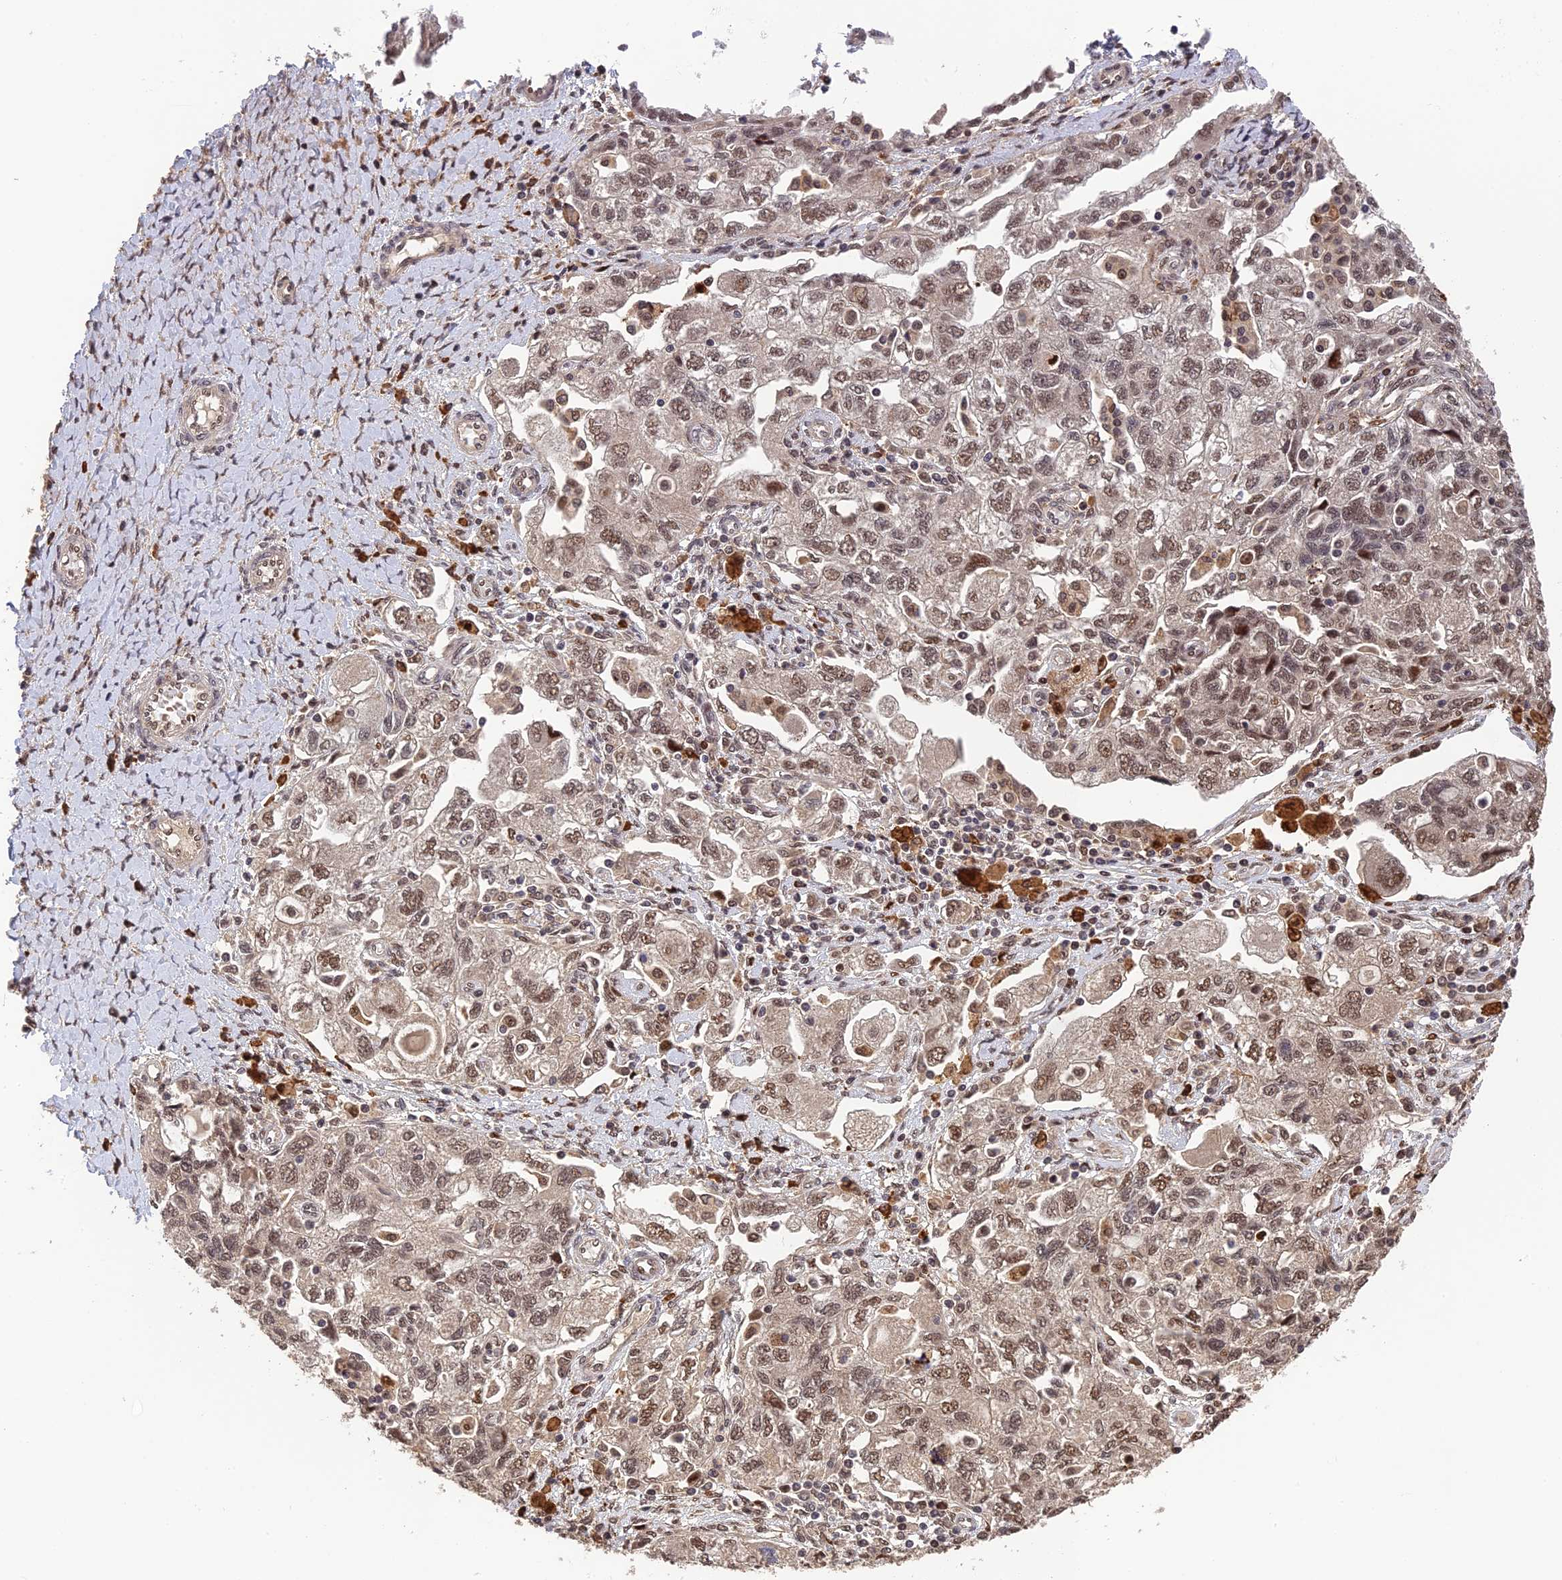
{"staining": {"intensity": "moderate", "quantity": ">75%", "location": "nuclear"}, "tissue": "ovarian cancer", "cell_type": "Tumor cells", "image_type": "cancer", "snomed": [{"axis": "morphology", "description": "Carcinoma, NOS"}, {"axis": "morphology", "description": "Cystadenocarcinoma, serous, NOS"}, {"axis": "topography", "description": "Ovary"}], "caption": "The image shows a brown stain indicating the presence of a protein in the nuclear of tumor cells in ovarian serous cystadenocarcinoma. (DAB (3,3'-diaminobenzidine) = brown stain, brightfield microscopy at high magnification).", "gene": "OSBPL1A", "patient": {"sex": "female", "age": 69}}